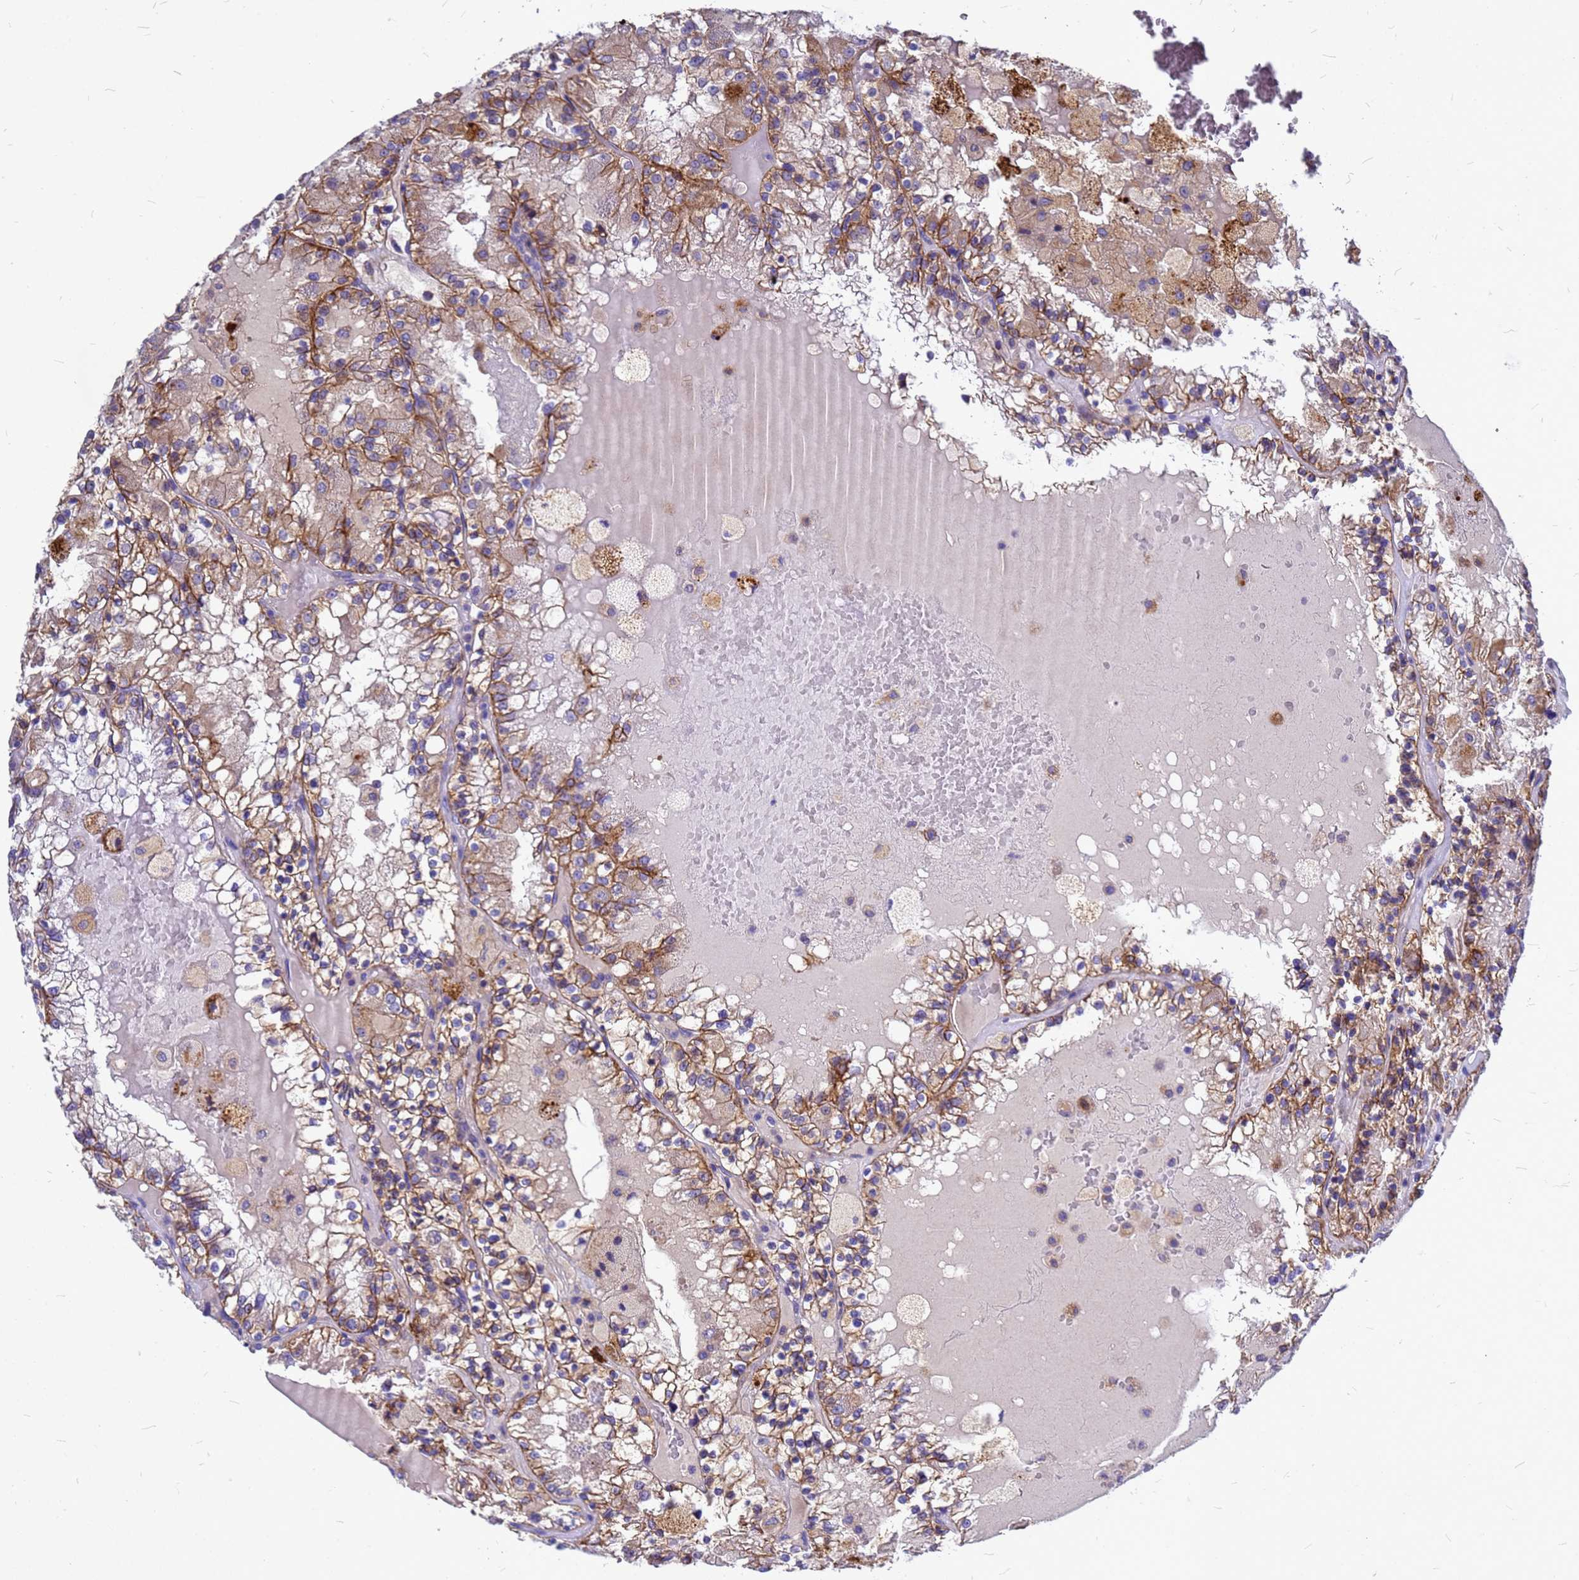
{"staining": {"intensity": "moderate", "quantity": ">75%", "location": "cytoplasmic/membranous"}, "tissue": "renal cancer", "cell_type": "Tumor cells", "image_type": "cancer", "snomed": [{"axis": "morphology", "description": "Adenocarcinoma, NOS"}, {"axis": "topography", "description": "Kidney"}], "caption": "Immunohistochemistry (IHC) (DAB) staining of renal cancer (adenocarcinoma) exhibits moderate cytoplasmic/membranous protein expression in approximately >75% of tumor cells.", "gene": "FBXW5", "patient": {"sex": "female", "age": 56}}